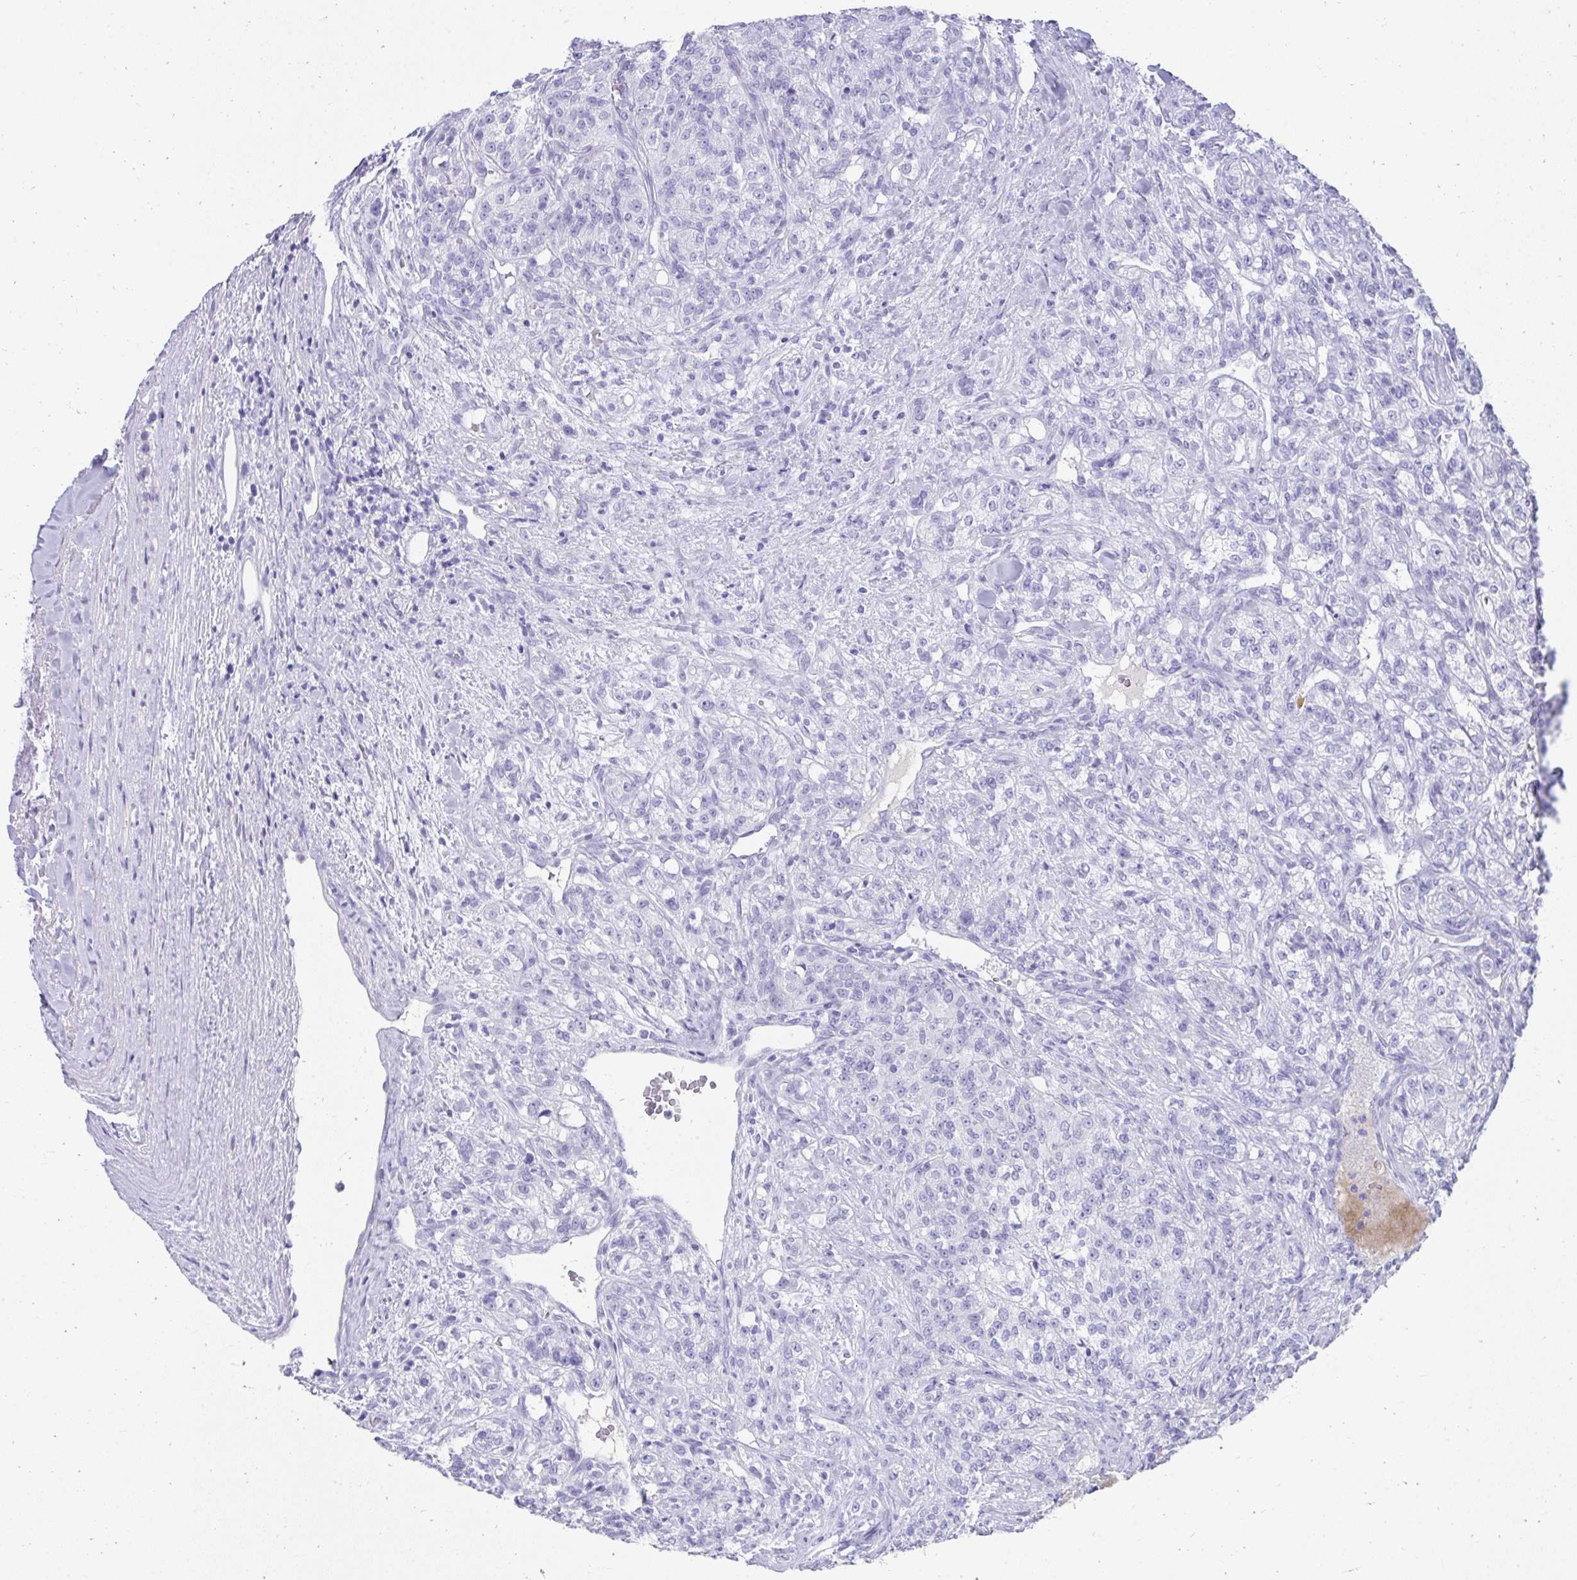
{"staining": {"intensity": "negative", "quantity": "none", "location": "none"}, "tissue": "renal cancer", "cell_type": "Tumor cells", "image_type": "cancer", "snomed": [{"axis": "morphology", "description": "Adenocarcinoma, NOS"}, {"axis": "topography", "description": "Kidney"}], "caption": "Adenocarcinoma (renal) was stained to show a protein in brown. There is no significant positivity in tumor cells.", "gene": "TNNT1", "patient": {"sex": "female", "age": 63}}